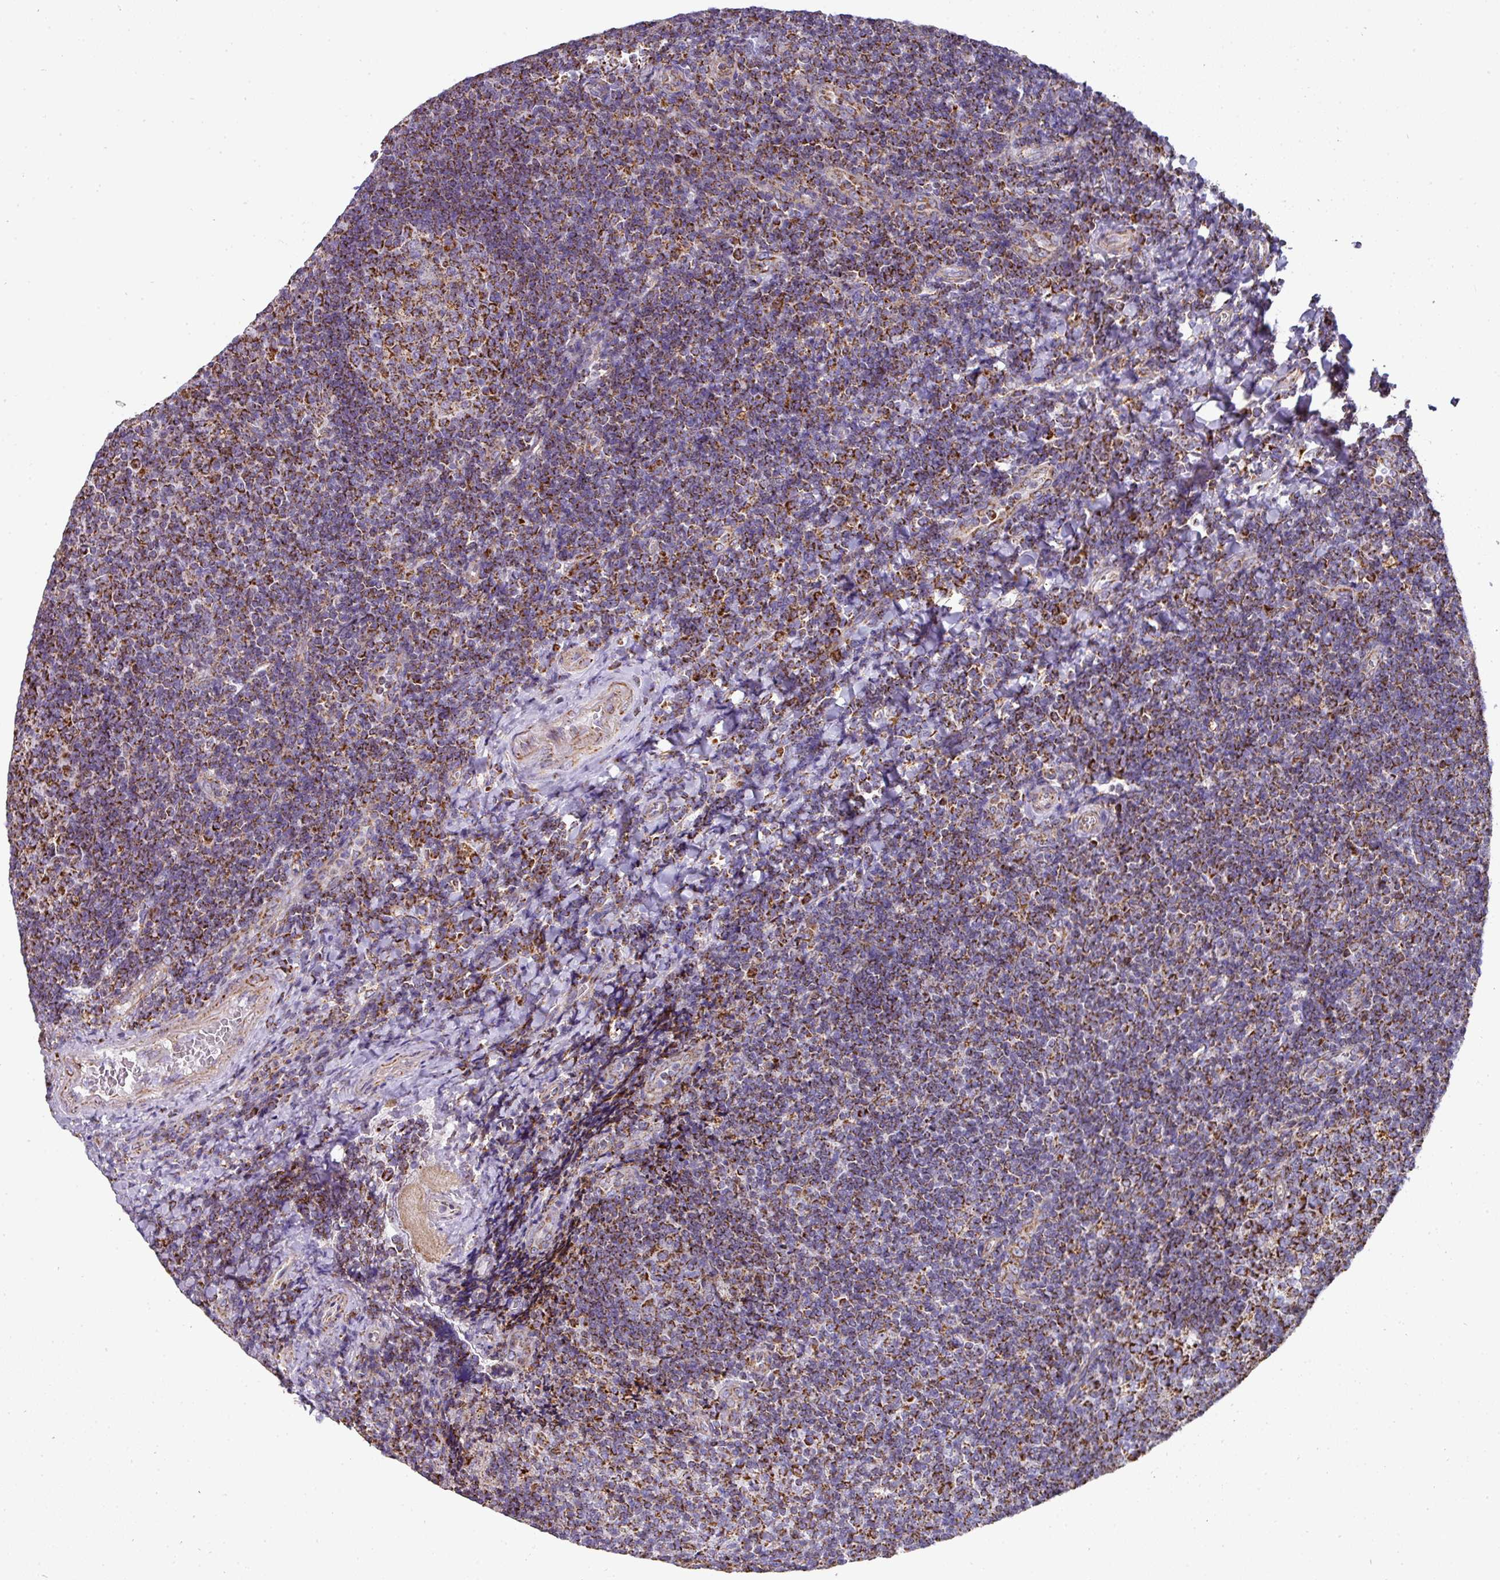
{"staining": {"intensity": "strong", "quantity": ">75%", "location": "cytoplasmic/membranous"}, "tissue": "tonsil", "cell_type": "Germinal center cells", "image_type": "normal", "snomed": [{"axis": "morphology", "description": "Normal tissue, NOS"}, {"axis": "topography", "description": "Tonsil"}], "caption": "DAB (3,3'-diaminobenzidine) immunohistochemical staining of normal tonsil exhibits strong cytoplasmic/membranous protein staining in about >75% of germinal center cells. The staining was performed using DAB, with brown indicating positive protein expression. Nuclei are stained blue with hematoxylin.", "gene": "UQCRFS1", "patient": {"sex": "male", "age": 17}}